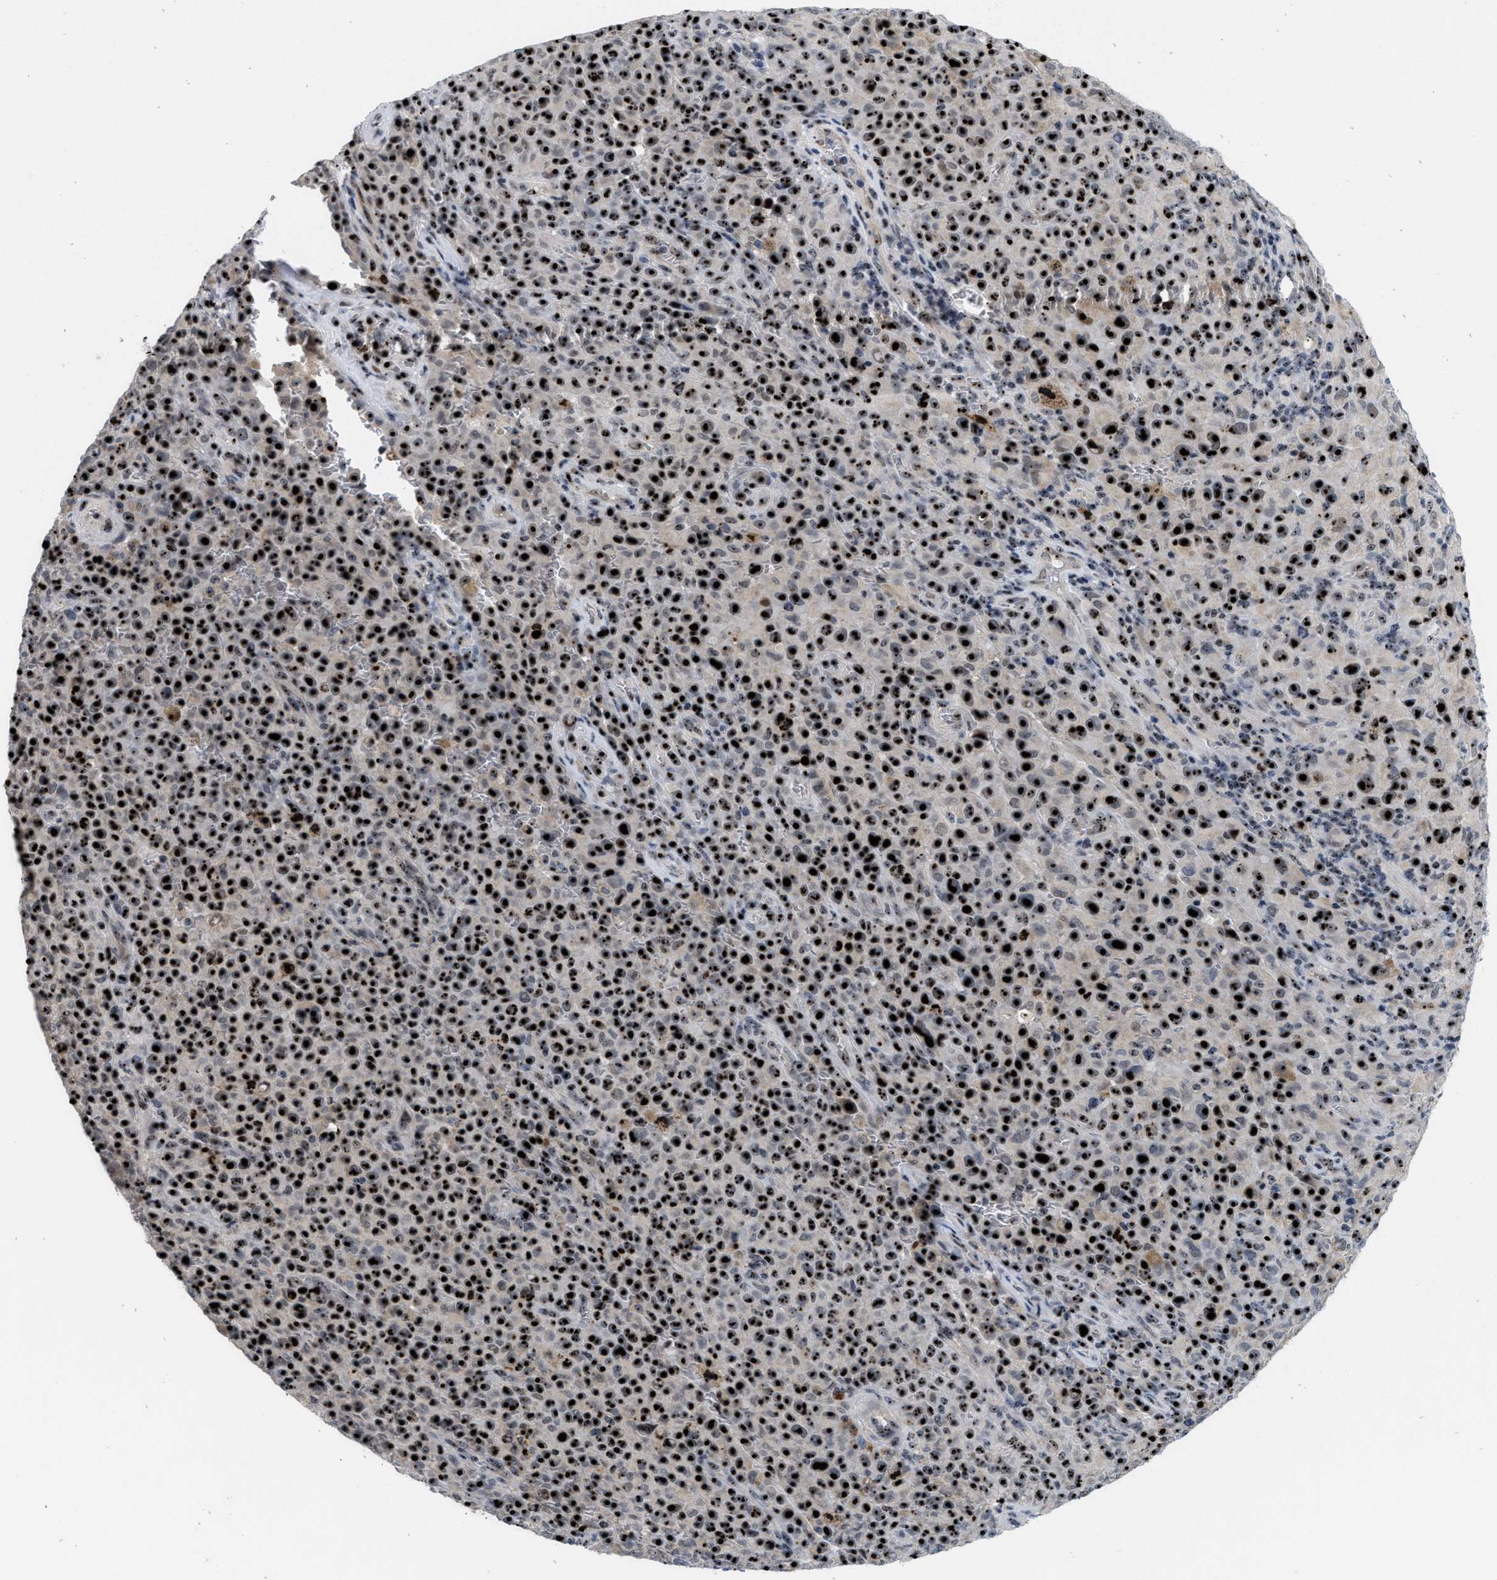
{"staining": {"intensity": "strong", "quantity": ">75%", "location": "nuclear"}, "tissue": "melanoma", "cell_type": "Tumor cells", "image_type": "cancer", "snomed": [{"axis": "morphology", "description": "Malignant melanoma, NOS"}, {"axis": "topography", "description": "Skin"}], "caption": "Brown immunohistochemical staining in human melanoma exhibits strong nuclear staining in about >75% of tumor cells.", "gene": "NOP58", "patient": {"sex": "female", "age": 82}}